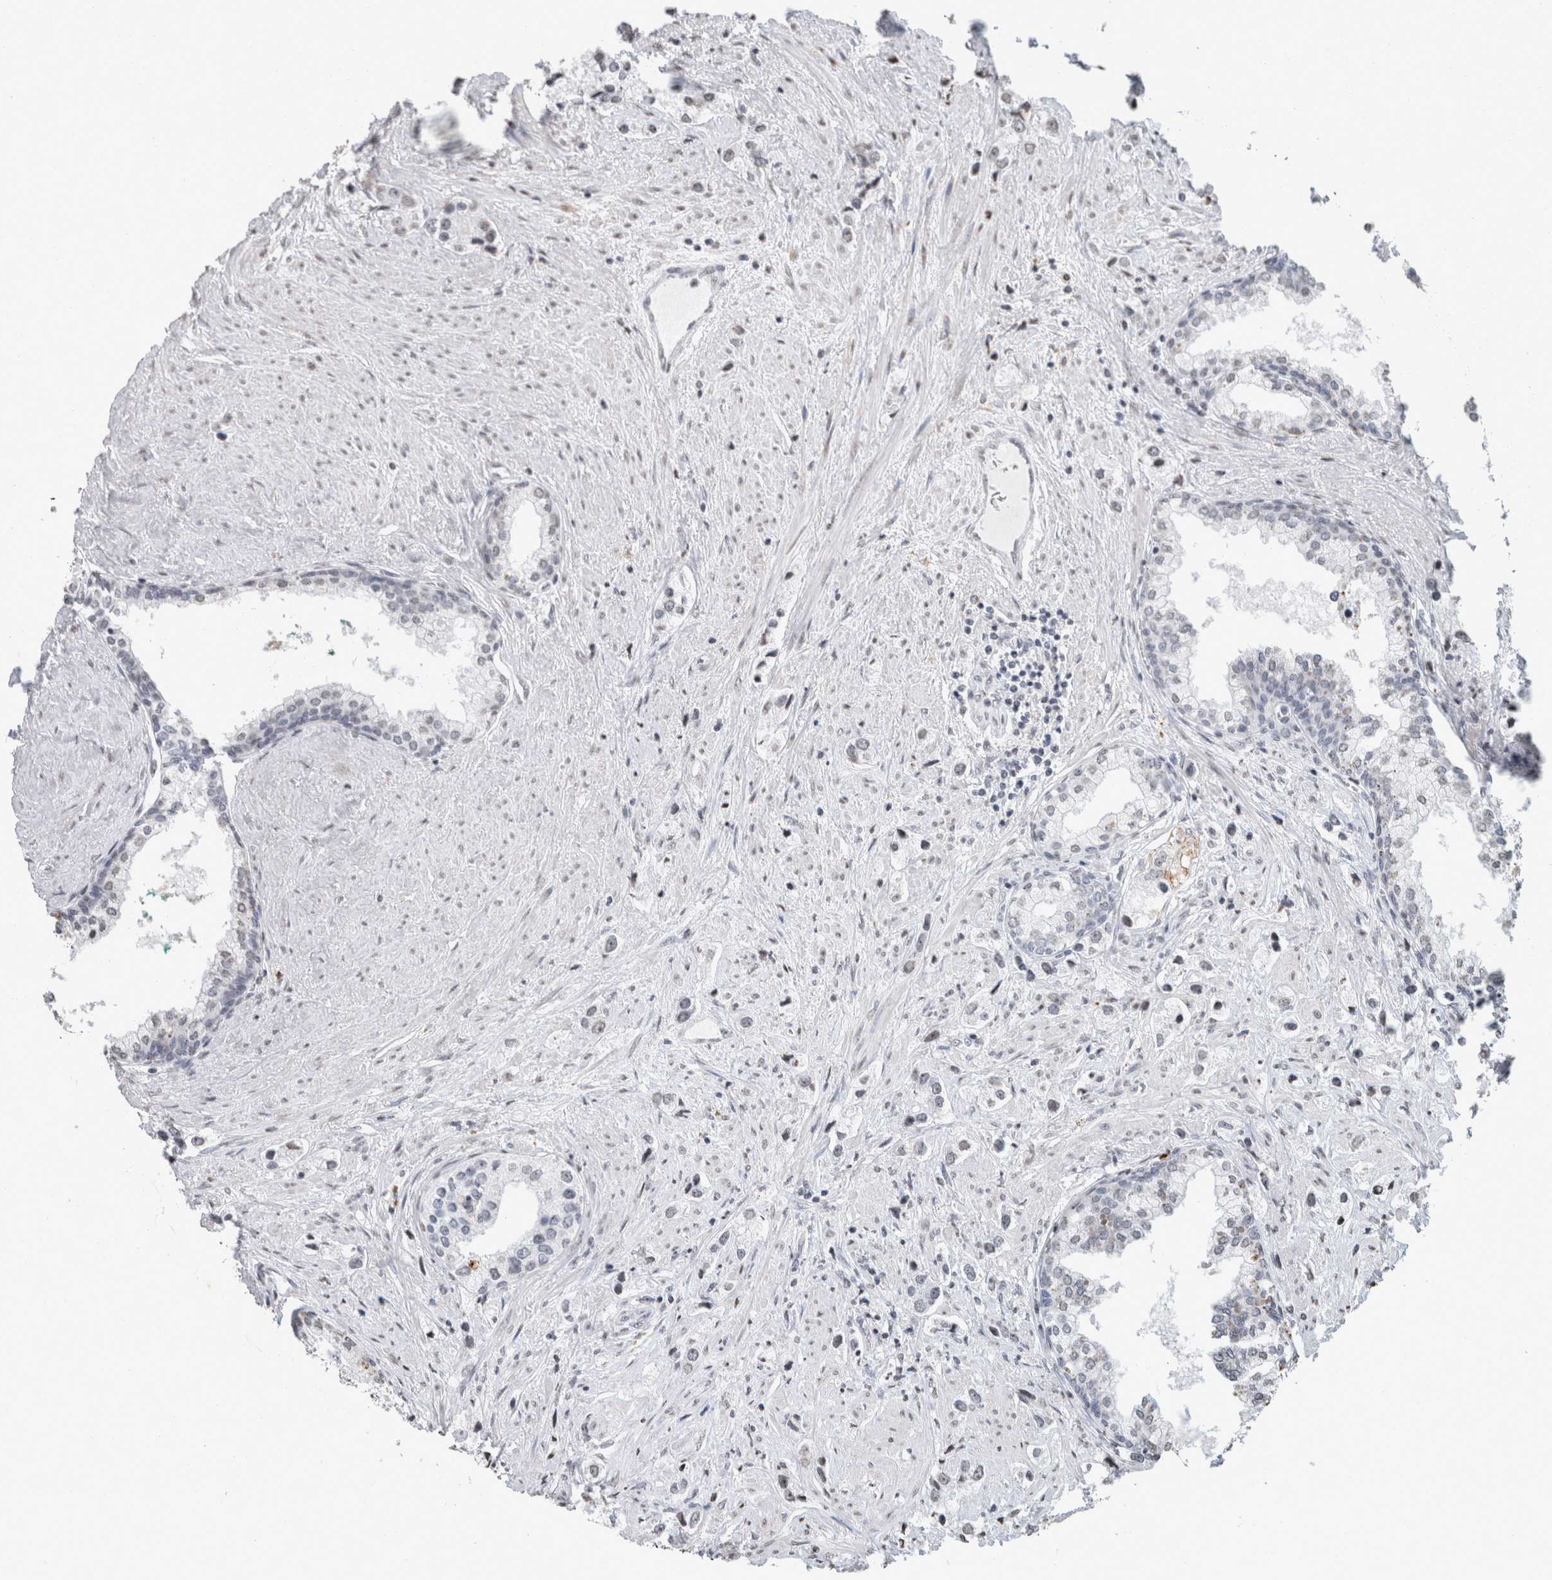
{"staining": {"intensity": "negative", "quantity": "none", "location": "none"}, "tissue": "prostate cancer", "cell_type": "Tumor cells", "image_type": "cancer", "snomed": [{"axis": "morphology", "description": "Adenocarcinoma, High grade"}, {"axis": "topography", "description": "Prostate"}], "caption": "Immunohistochemical staining of human prostate adenocarcinoma (high-grade) demonstrates no significant expression in tumor cells.", "gene": "CNTN1", "patient": {"sex": "male", "age": 66}}